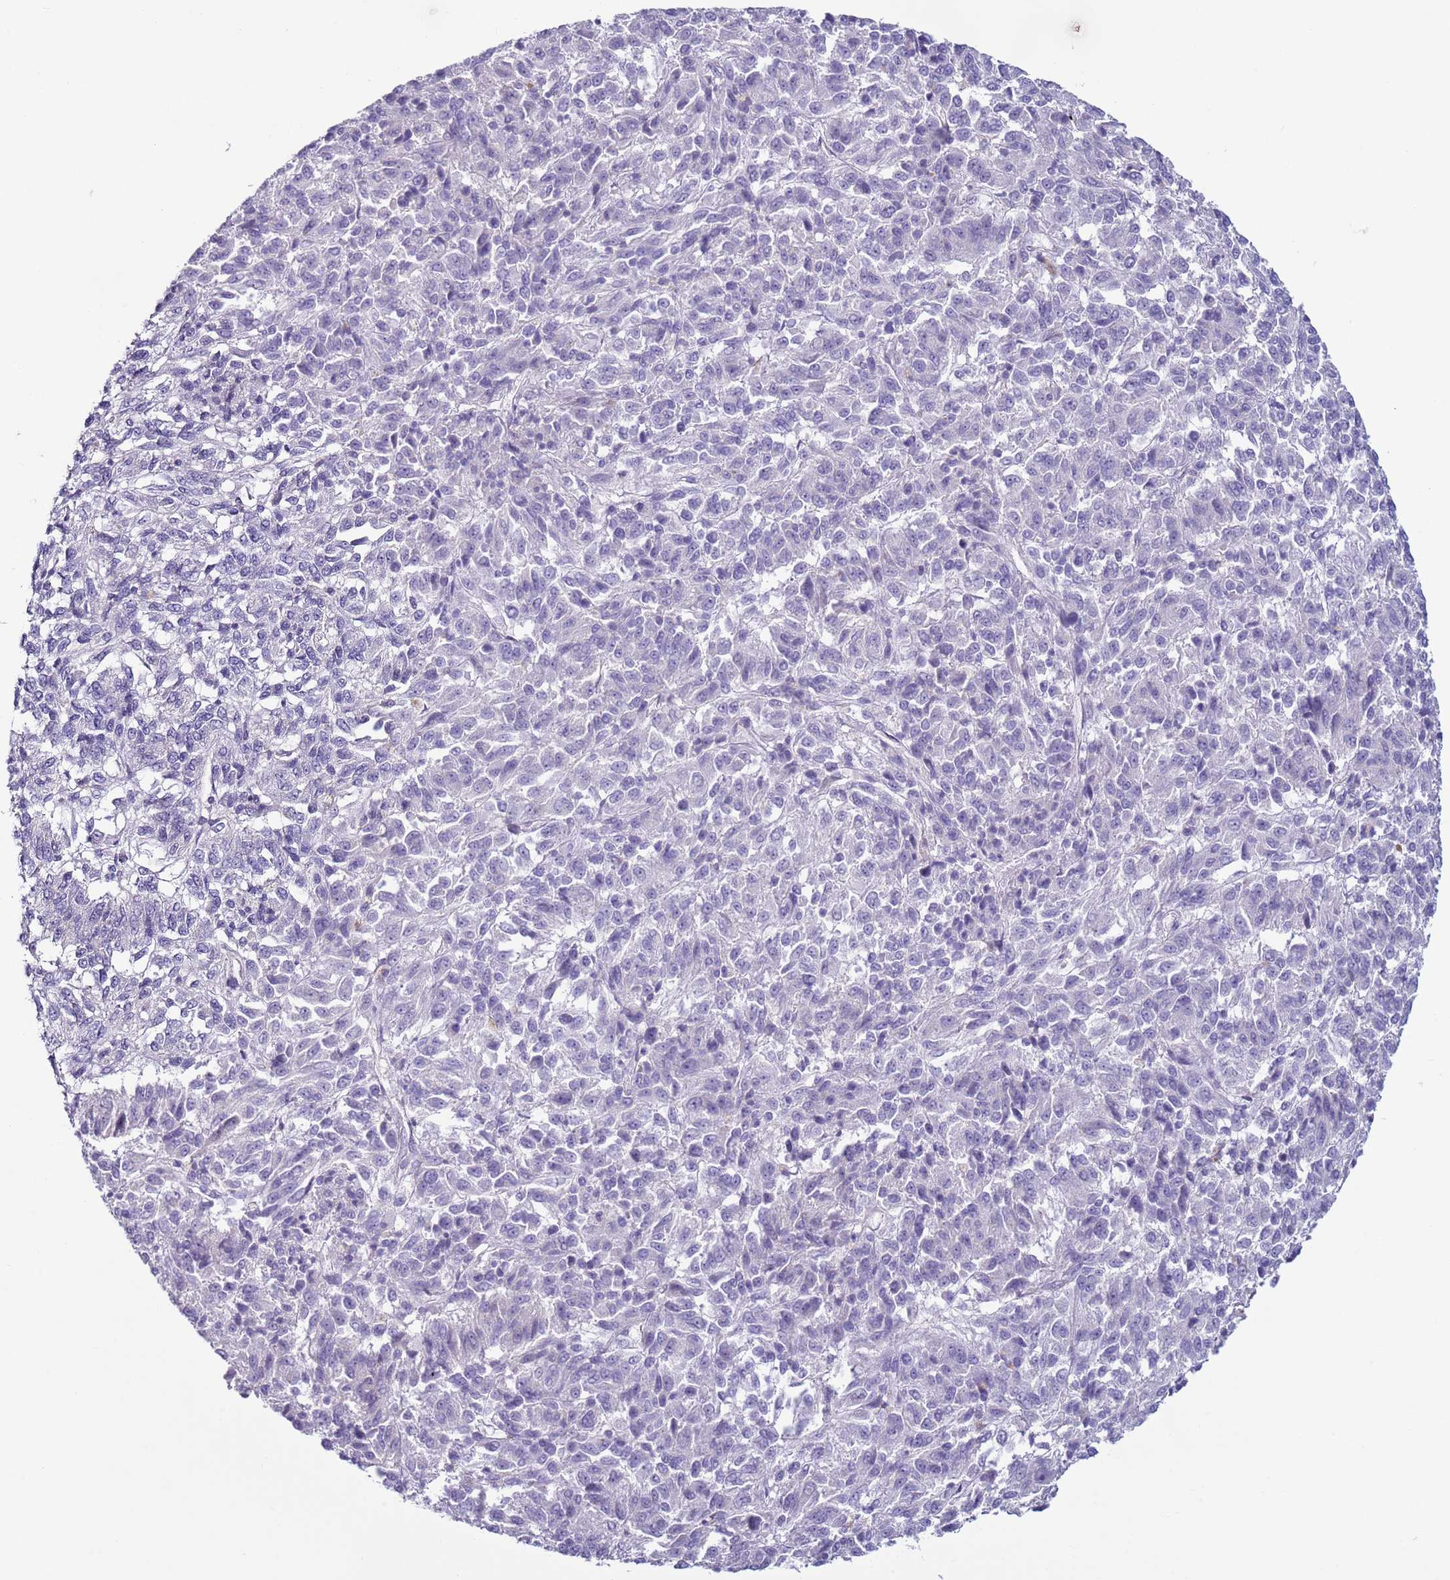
{"staining": {"intensity": "negative", "quantity": "none", "location": "none"}, "tissue": "melanoma", "cell_type": "Tumor cells", "image_type": "cancer", "snomed": [{"axis": "morphology", "description": "Malignant melanoma, Metastatic site"}, {"axis": "topography", "description": "Lung"}], "caption": "Malignant melanoma (metastatic site) was stained to show a protein in brown. There is no significant positivity in tumor cells.", "gene": "NPAP1", "patient": {"sex": "male", "age": 64}}